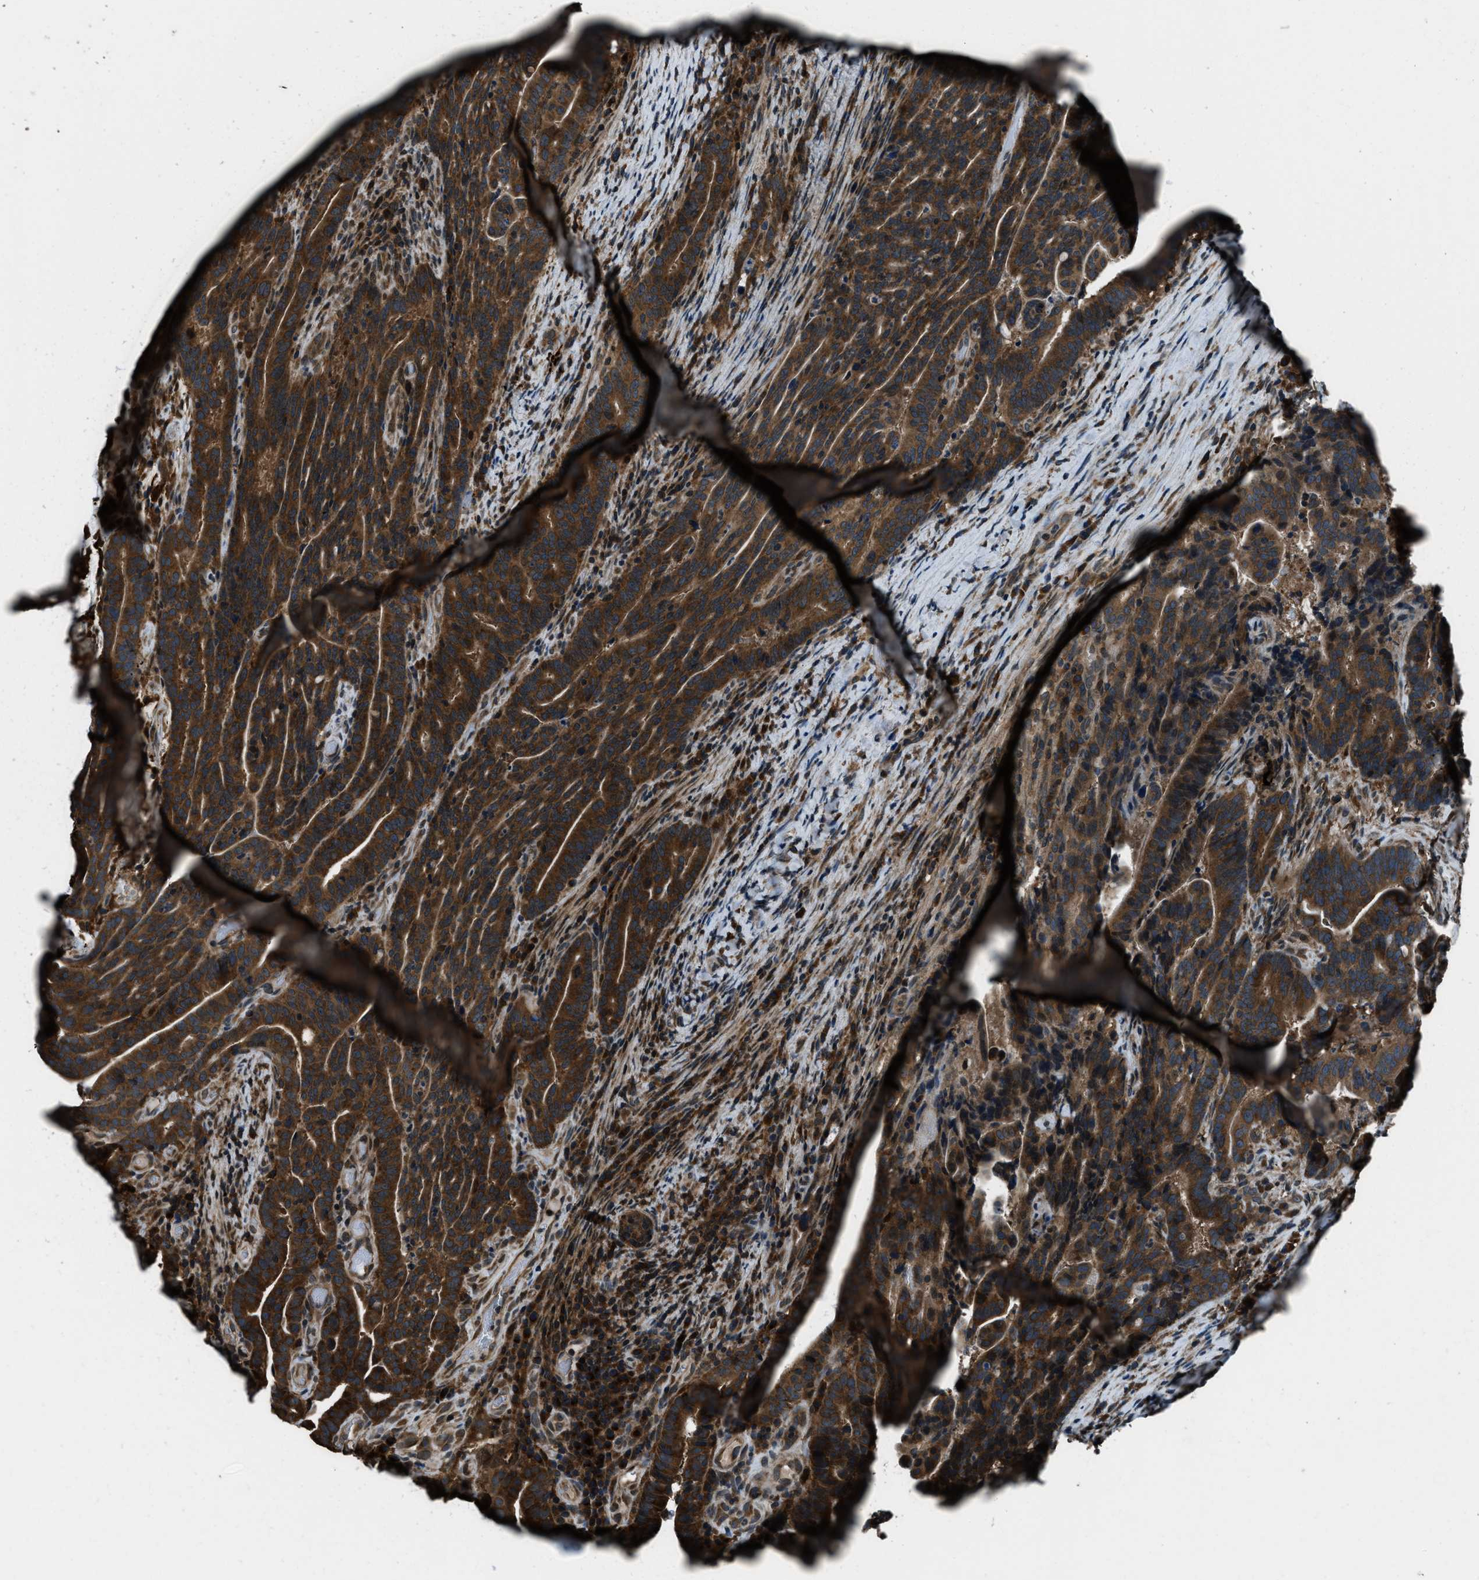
{"staining": {"intensity": "strong", "quantity": ">75%", "location": "cytoplasmic/membranous"}, "tissue": "colorectal cancer", "cell_type": "Tumor cells", "image_type": "cancer", "snomed": [{"axis": "morphology", "description": "Adenocarcinoma, NOS"}, {"axis": "topography", "description": "Colon"}], "caption": "Colorectal adenocarcinoma stained with a protein marker shows strong staining in tumor cells.", "gene": "TRIM4", "patient": {"sex": "female", "age": 66}}